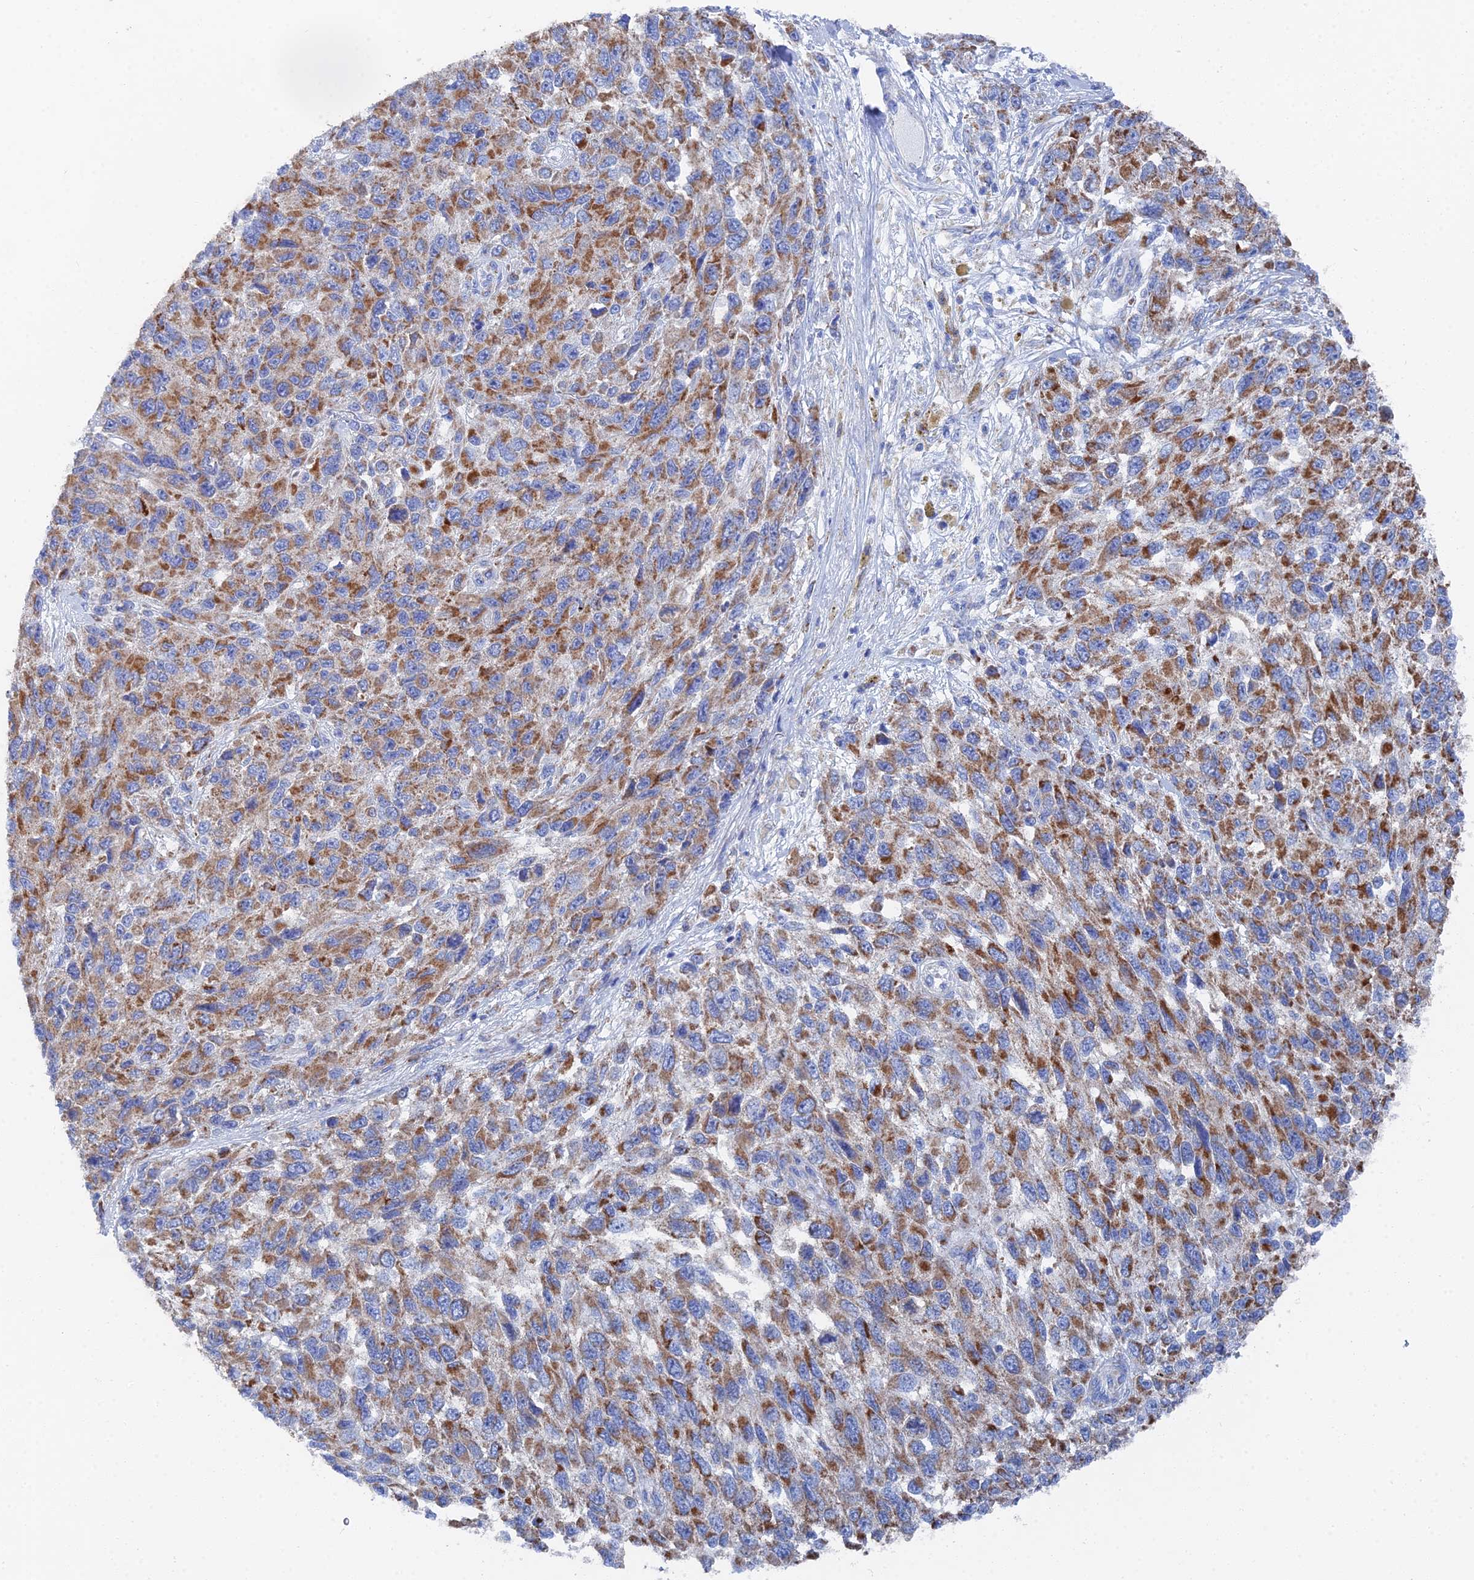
{"staining": {"intensity": "moderate", "quantity": ">75%", "location": "cytoplasmic/membranous"}, "tissue": "melanoma", "cell_type": "Tumor cells", "image_type": "cancer", "snomed": [{"axis": "morphology", "description": "Malignant melanoma, NOS"}, {"axis": "topography", "description": "Skin"}], "caption": "A brown stain shows moderate cytoplasmic/membranous expression of a protein in melanoma tumor cells.", "gene": "IFT80", "patient": {"sex": "female", "age": 96}}